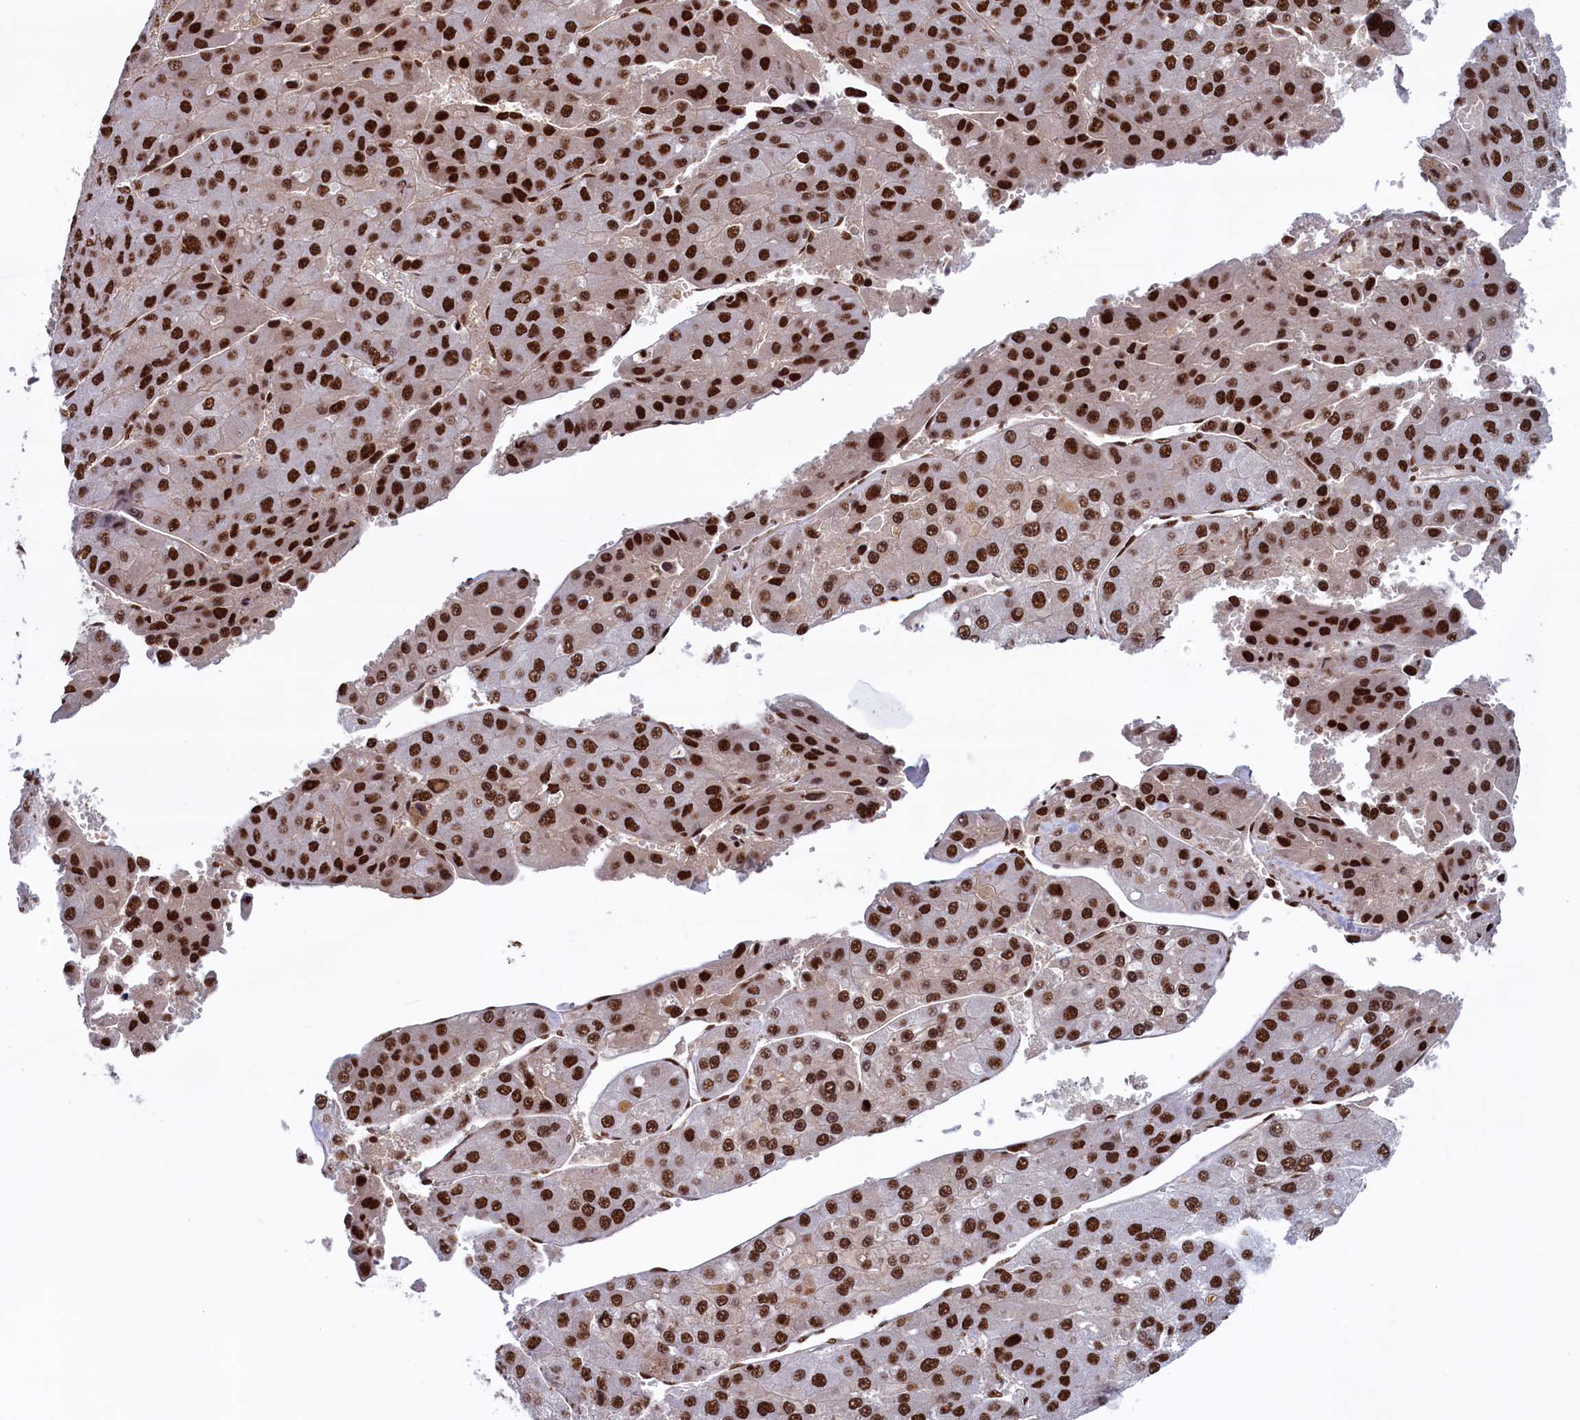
{"staining": {"intensity": "strong", "quantity": ">75%", "location": "nuclear"}, "tissue": "liver cancer", "cell_type": "Tumor cells", "image_type": "cancer", "snomed": [{"axis": "morphology", "description": "Carcinoma, Hepatocellular, NOS"}, {"axis": "topography", "description": "Liver"}], "caption": "Protein staining of liver hepatocellular carcinoma tissue displays strong nuclear staining in about >75% of tumor cells.", "gene": "ZC3H18", "patient": {"sex": "female", "age": 73}}